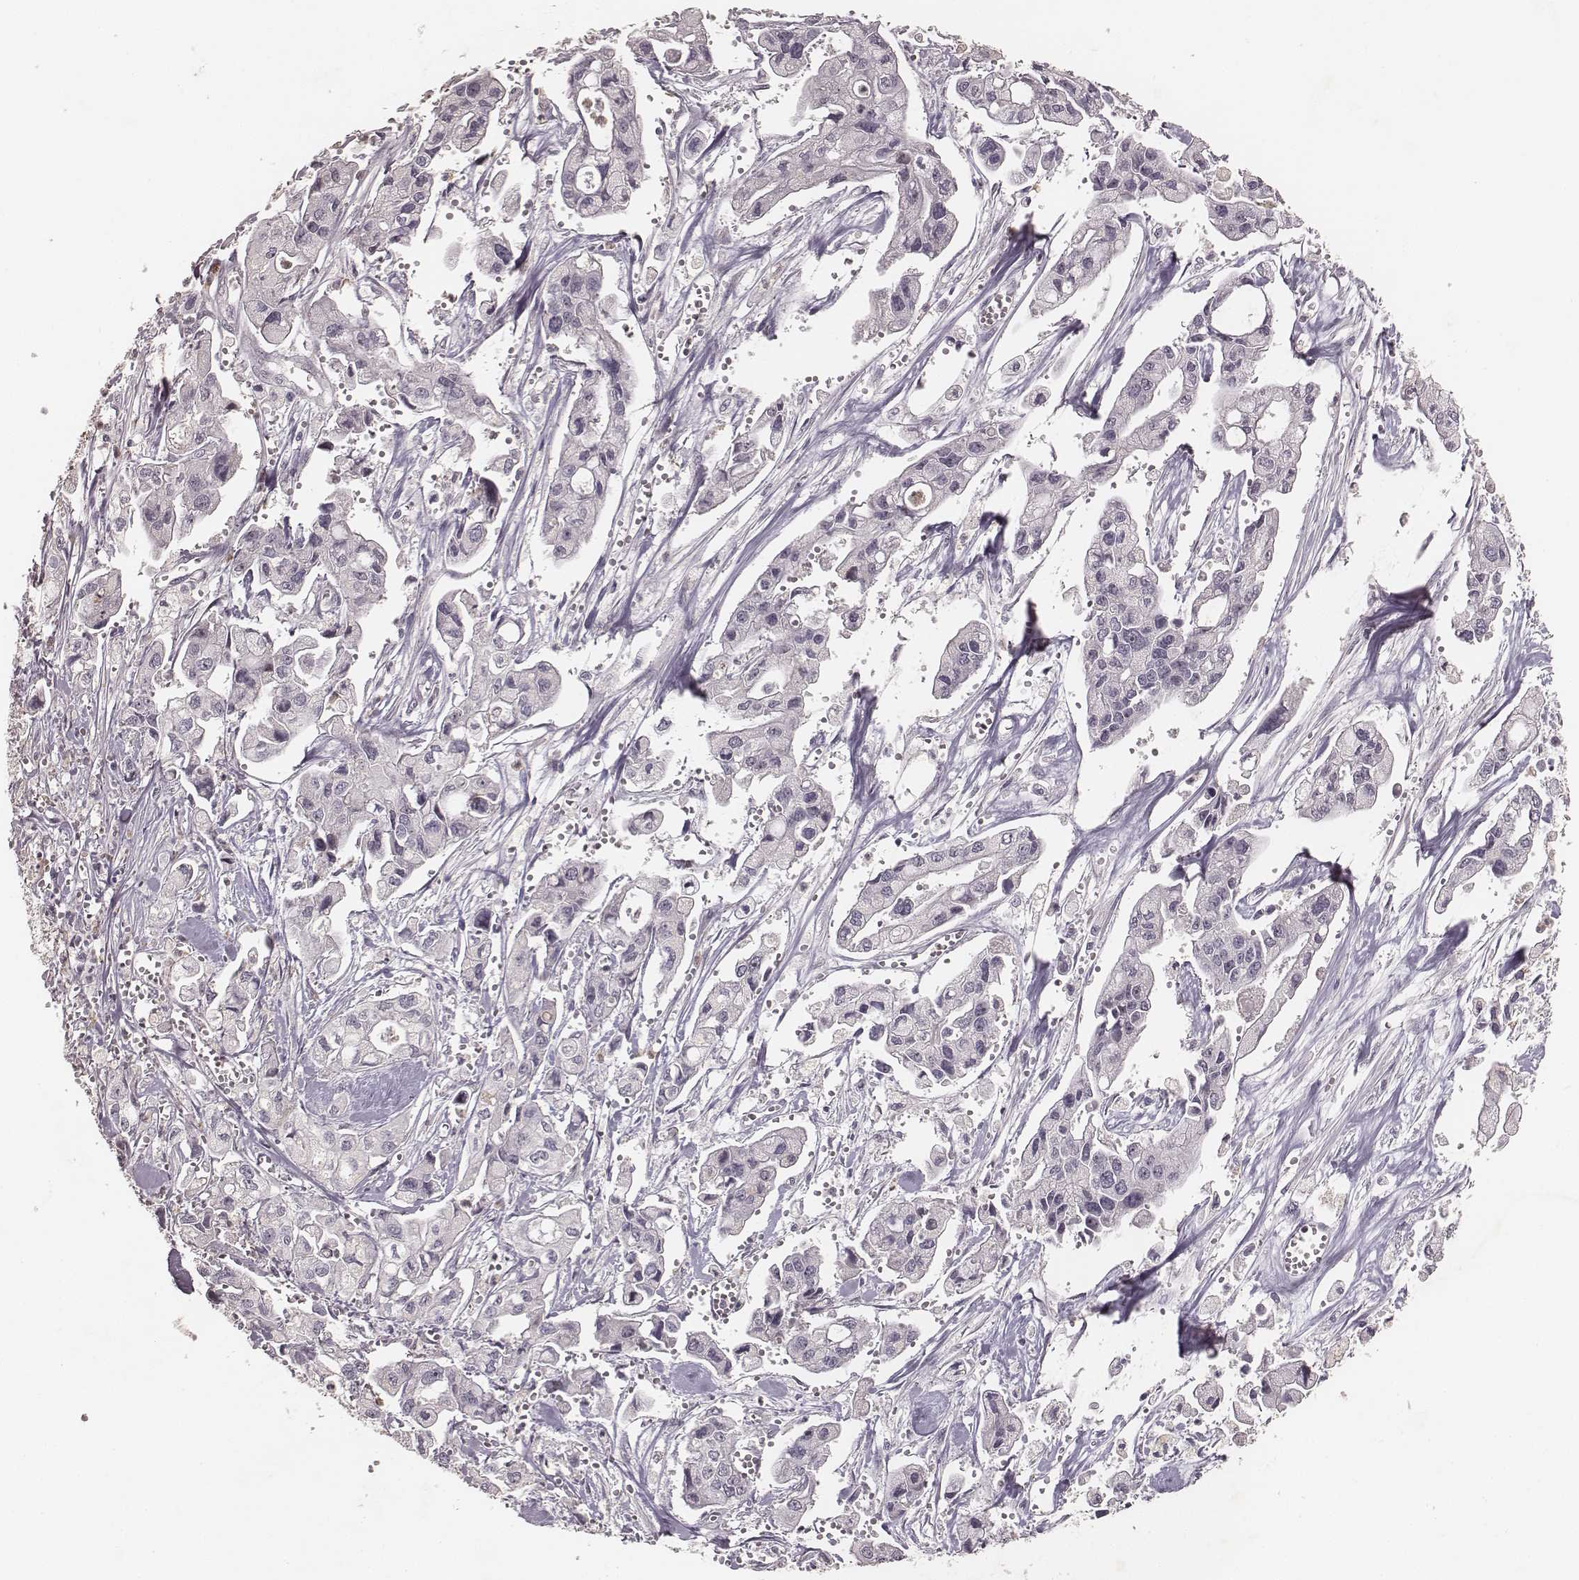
{"staining": {"intensity": "negative", "quantity": "none", "location": "none"}, "tissue": "pancreatic cancer", "cell_type": "Tumor cells", "image_type": "cancer", "snomed": [{"axis": "morphology", "description": "Adenocarcinoma, NOS"}, {"axis": "topography", "description": "Pancreas"}], "caption": "Histopathology image shows no significant protein expression in tumor cells of pancreatic adenocarcinoma.", "gene": "MADCAM1", "patient": {"sex": "male", "age": 70}}